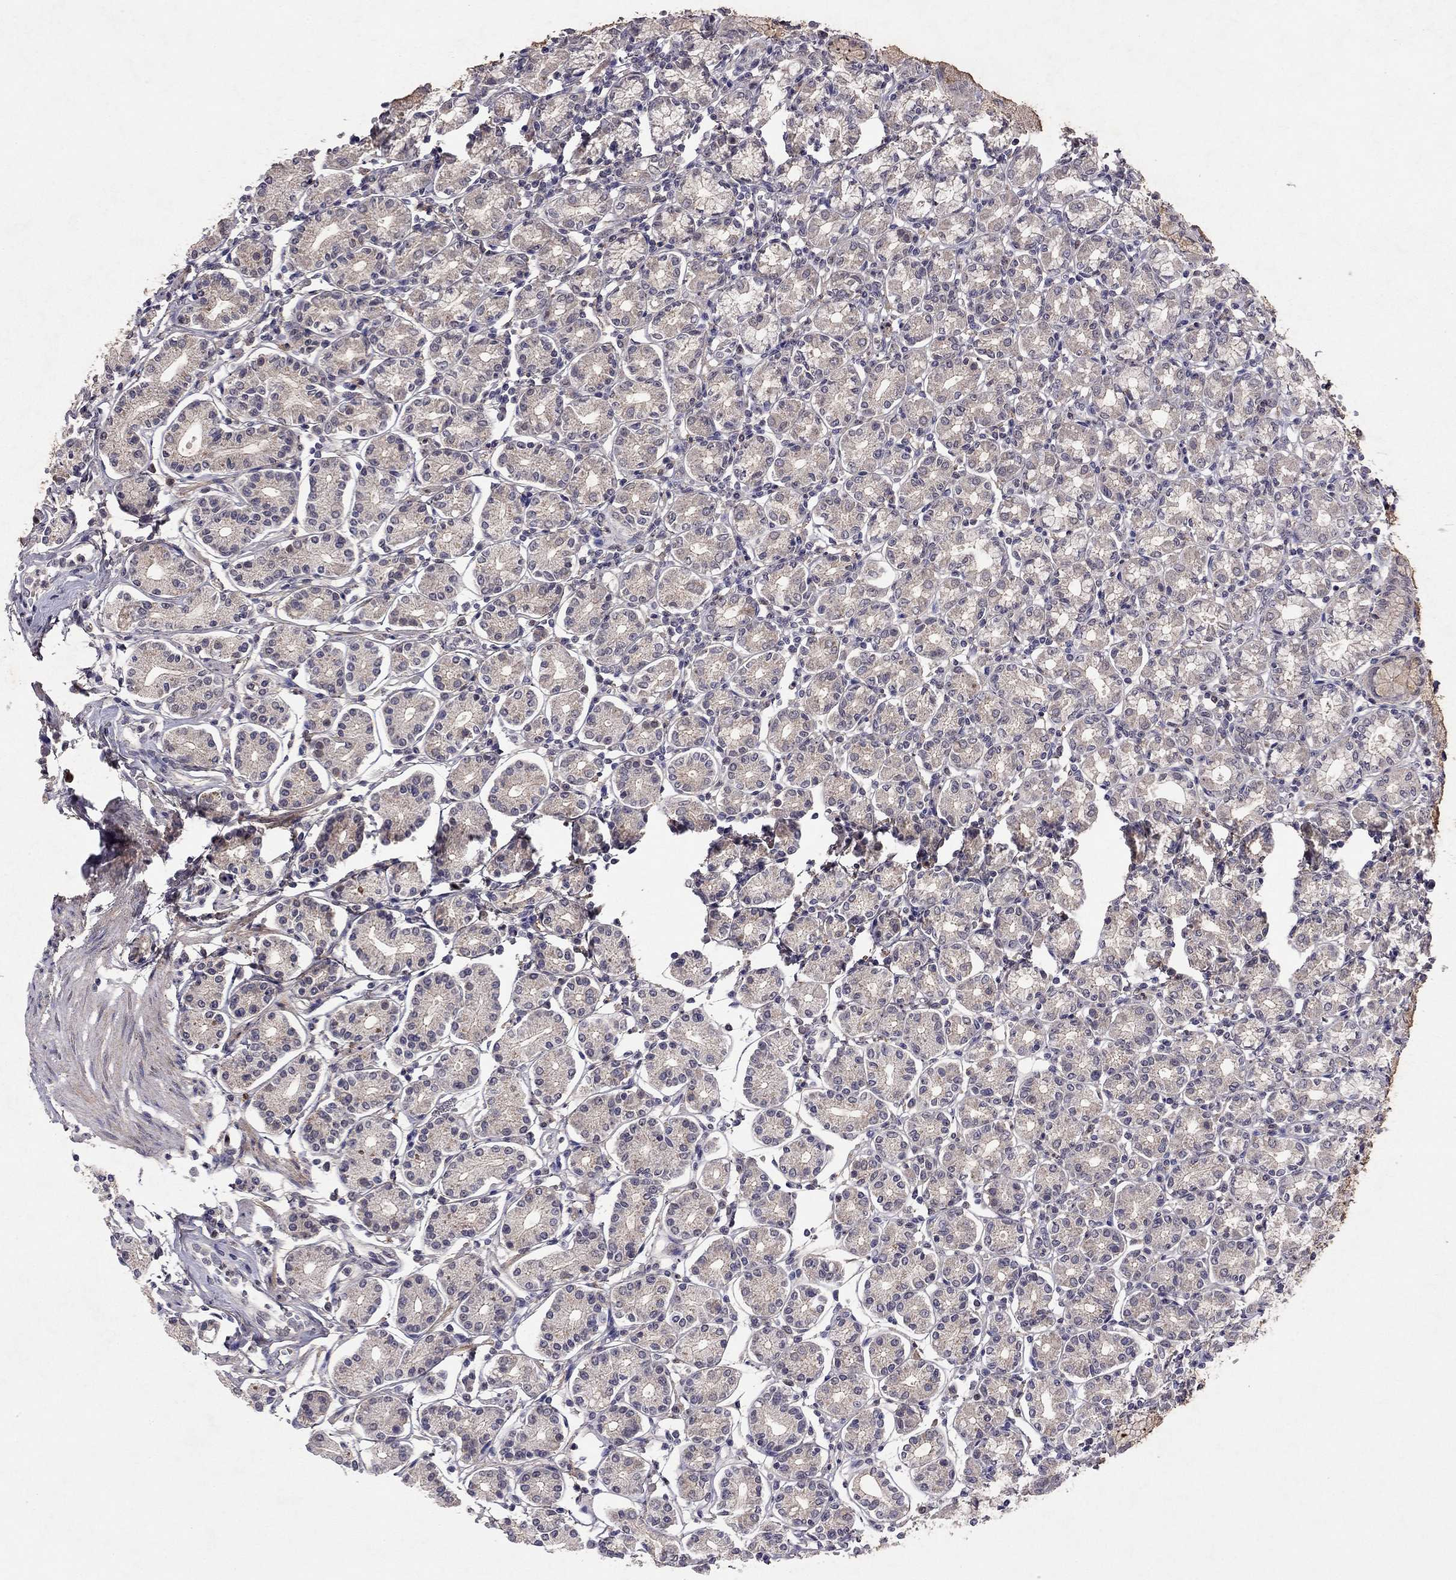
{"staining": {"intensity": "moderate", "quantity": "<25%", "location": "cytoplasmic/membranous"}, "tissue": "stomach", "cell_type": "Glandular cells", "image_type": "normal", "snomed": [{"axis": "morphology", "description": "Normal tissue, NOS"}, {"axis": "topography", "description": "Stomach"}], "caption": "Immunohistochemistry (IHC) of unremarkable stomach demonstrates low levels of moderate cytoplasmic/membranous staining in approximately <25% of glandular cells.", "gene": "ESR2", "patient": {"sex": "female", "age": 62}}